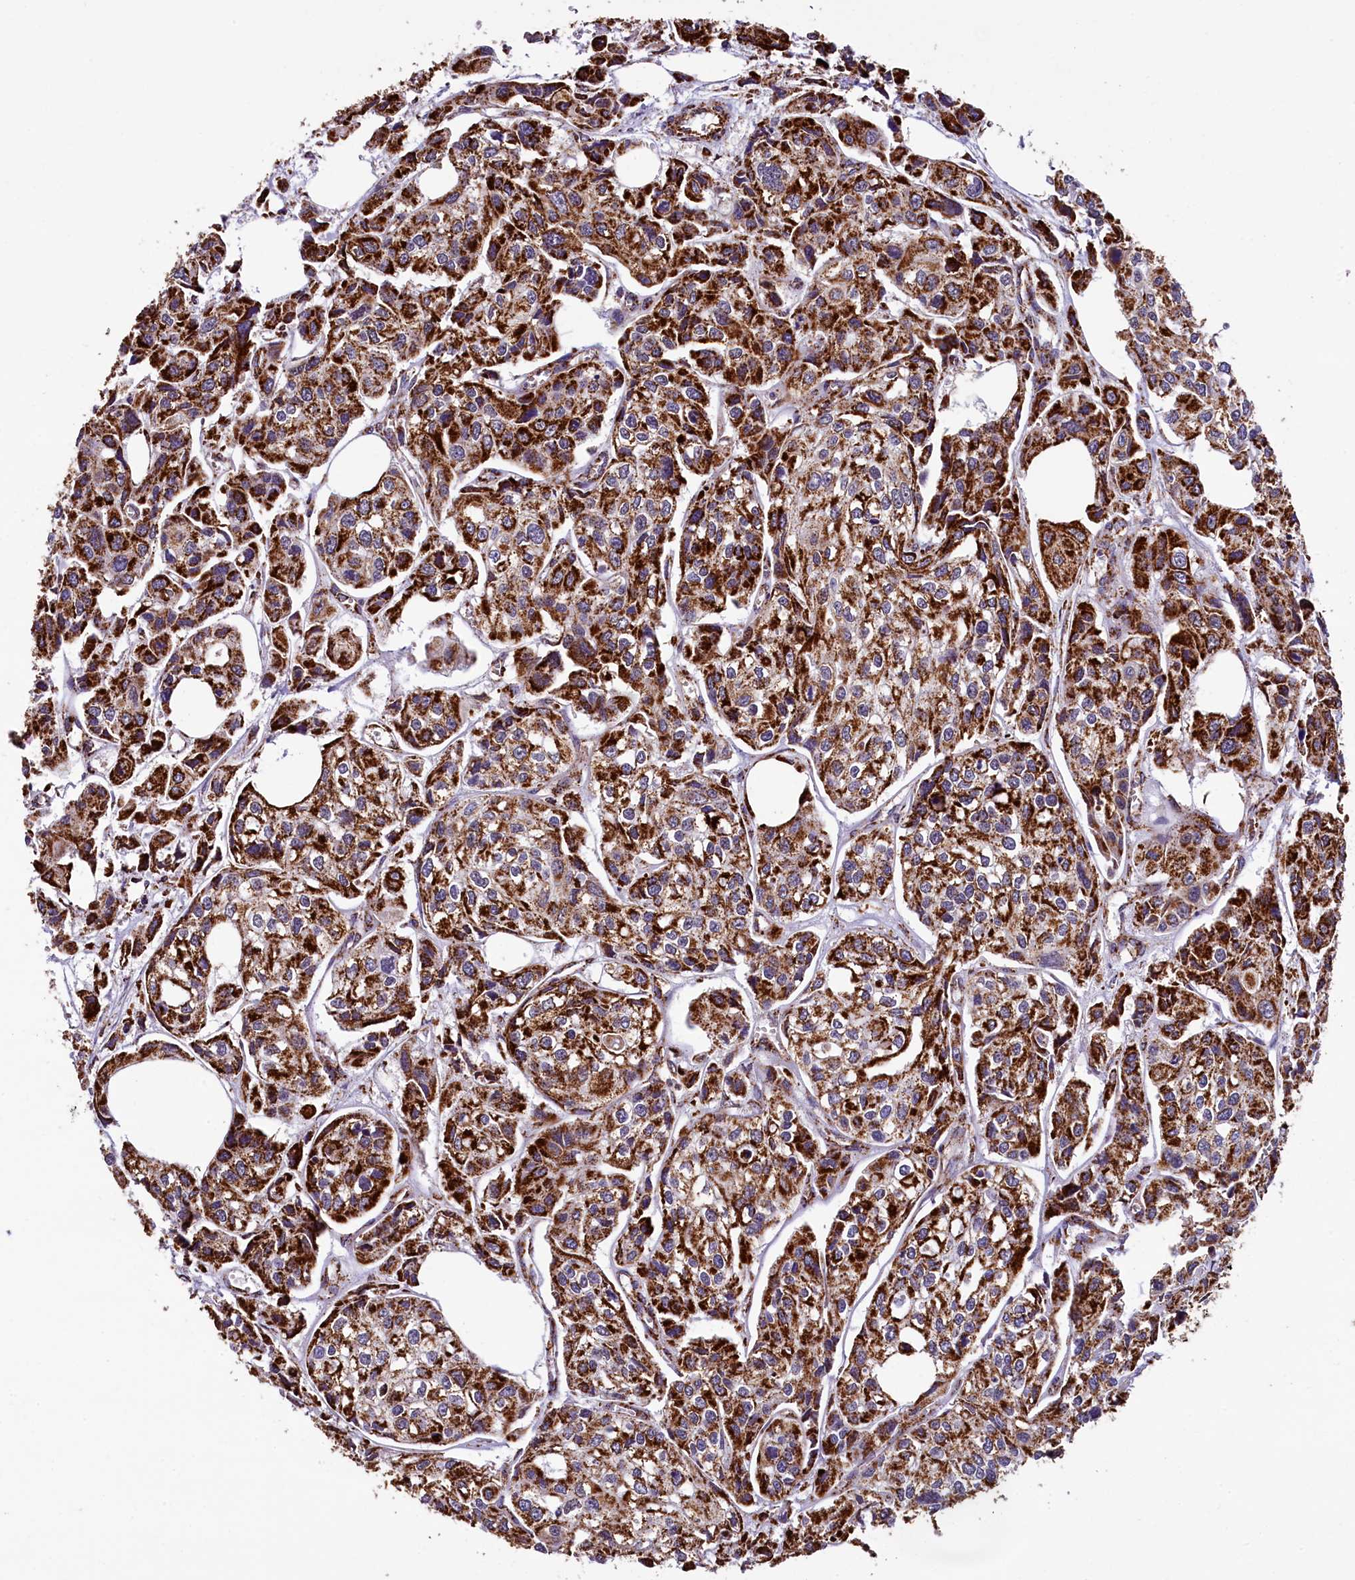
{"staining": {"intensity": "strong", "quantity": "25%-75%", "location": "cytoplasmic/membranous"}, "tissue": "urothelial cancer", "cell_type": "Tumor cells", "image_type": "cancer", "snomed": [{"axis": "morphology", "description": "Urothelial carcinoma, High grade"}, {"axis": "topography", "description": "Urinary bladder"}], "caption": "Immunohistochemistry histopathology image of urothelial carcinoma (high-grade) stained for a protein (brown), which demonstrates high levels of strong cytoplasmic/membranous expression in approximately 25%-75% of tumor cells.", "gene": "KLC2", "patient": {"sex": "male", "age": 67}}